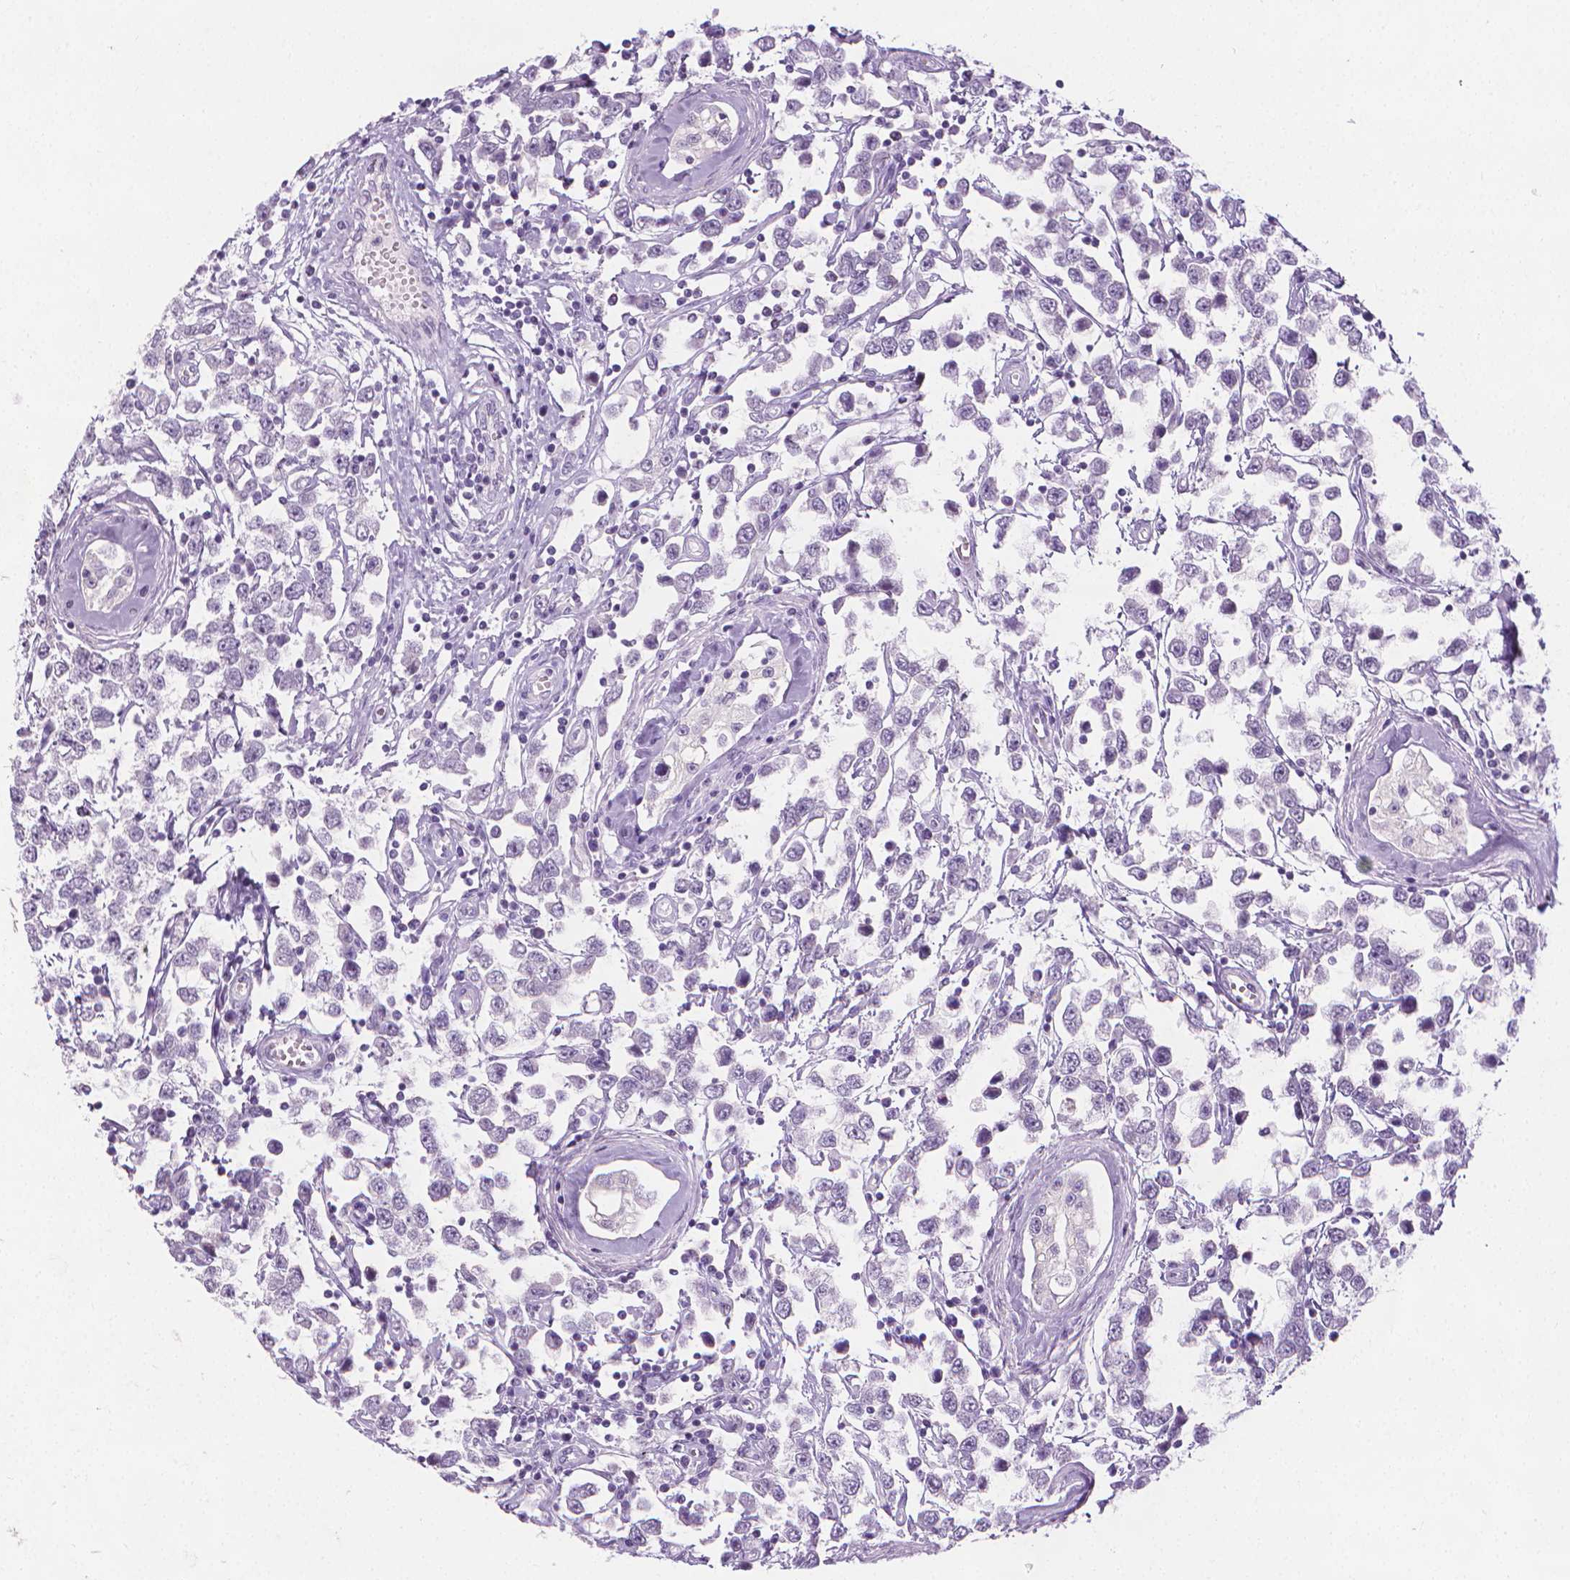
{"staining": {"intensity": "negative", "quantity": "none", "location": "none"}, "tissue": "testis cancer", "cell_type": "Tumor cells", "image_type": "cancer", "snomed": [{"axis": "morphology", "description": "Seminoma, NOS"}, {"axis": "topography", "description": "Testis"}], "caption": "This image is of testis cancer (seminoma) stained with immunohistochemistry to label a protein in brown with the nuclei are counter-stained blue. There is no positivity in tumor cells. (Brightfield microscopy of DAB IHC at high magnification).", "gene": "DCAF8L1", "patient": {"sex": "male", "age": 34}}